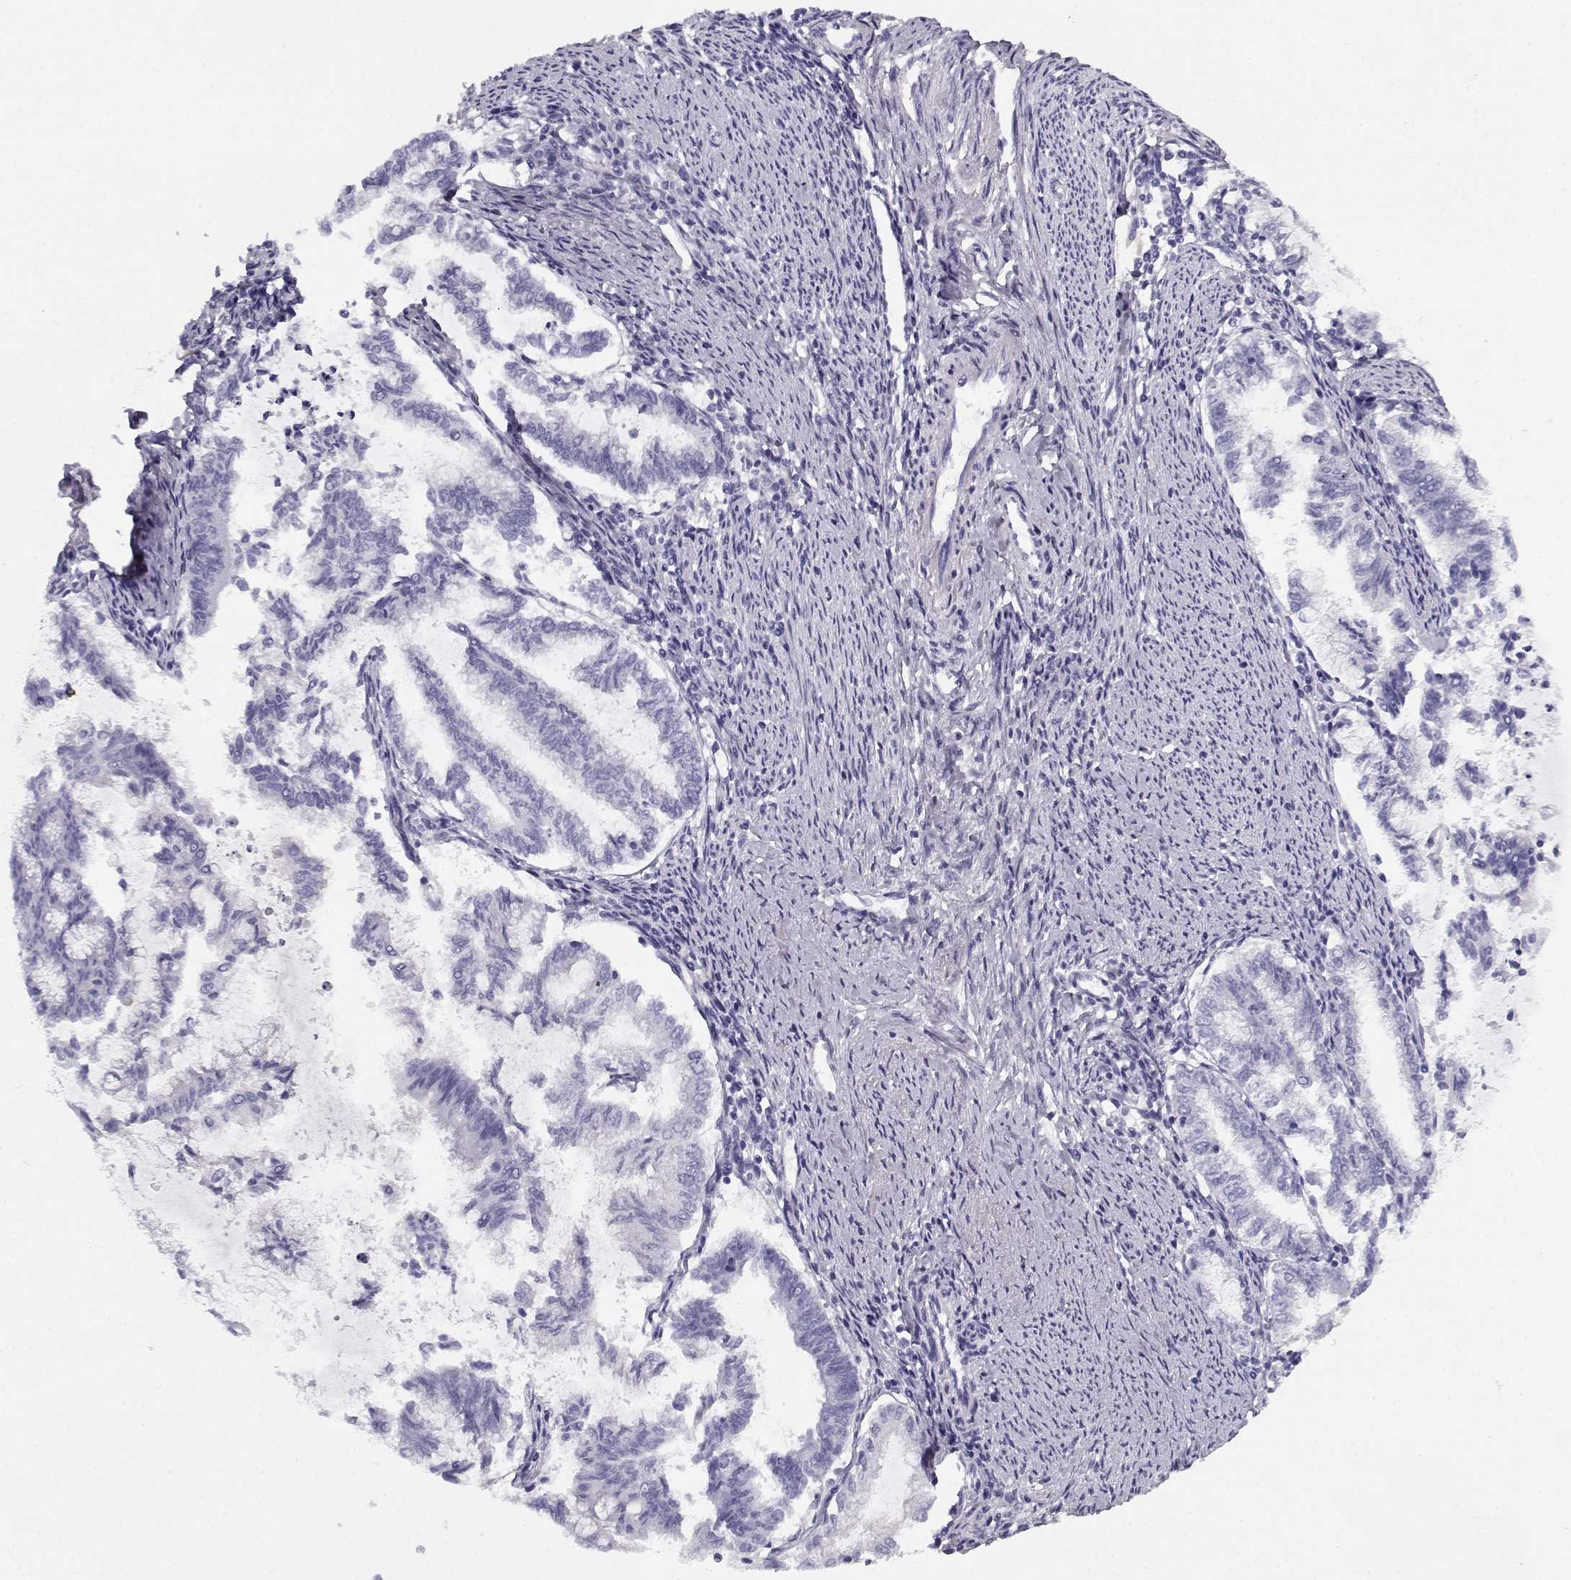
{"staining": {"intensity": "negative", "quantity": "none", "location": "none"}, "tissue": "endometrial cancer", "cell_type": "Tumor cells", "image_type": "cancer", "snomed": [{"axis": "morphology", "description": "Adenocarcinoma, NOS"}, {"axis": "topography", "description": "Endometrium"}], "caption": "Tumor cells show no significant expression in endometrial adenocarcinoma.", "gene": "CREB3L3", "patient": {"sex": "female", "age": 79}}